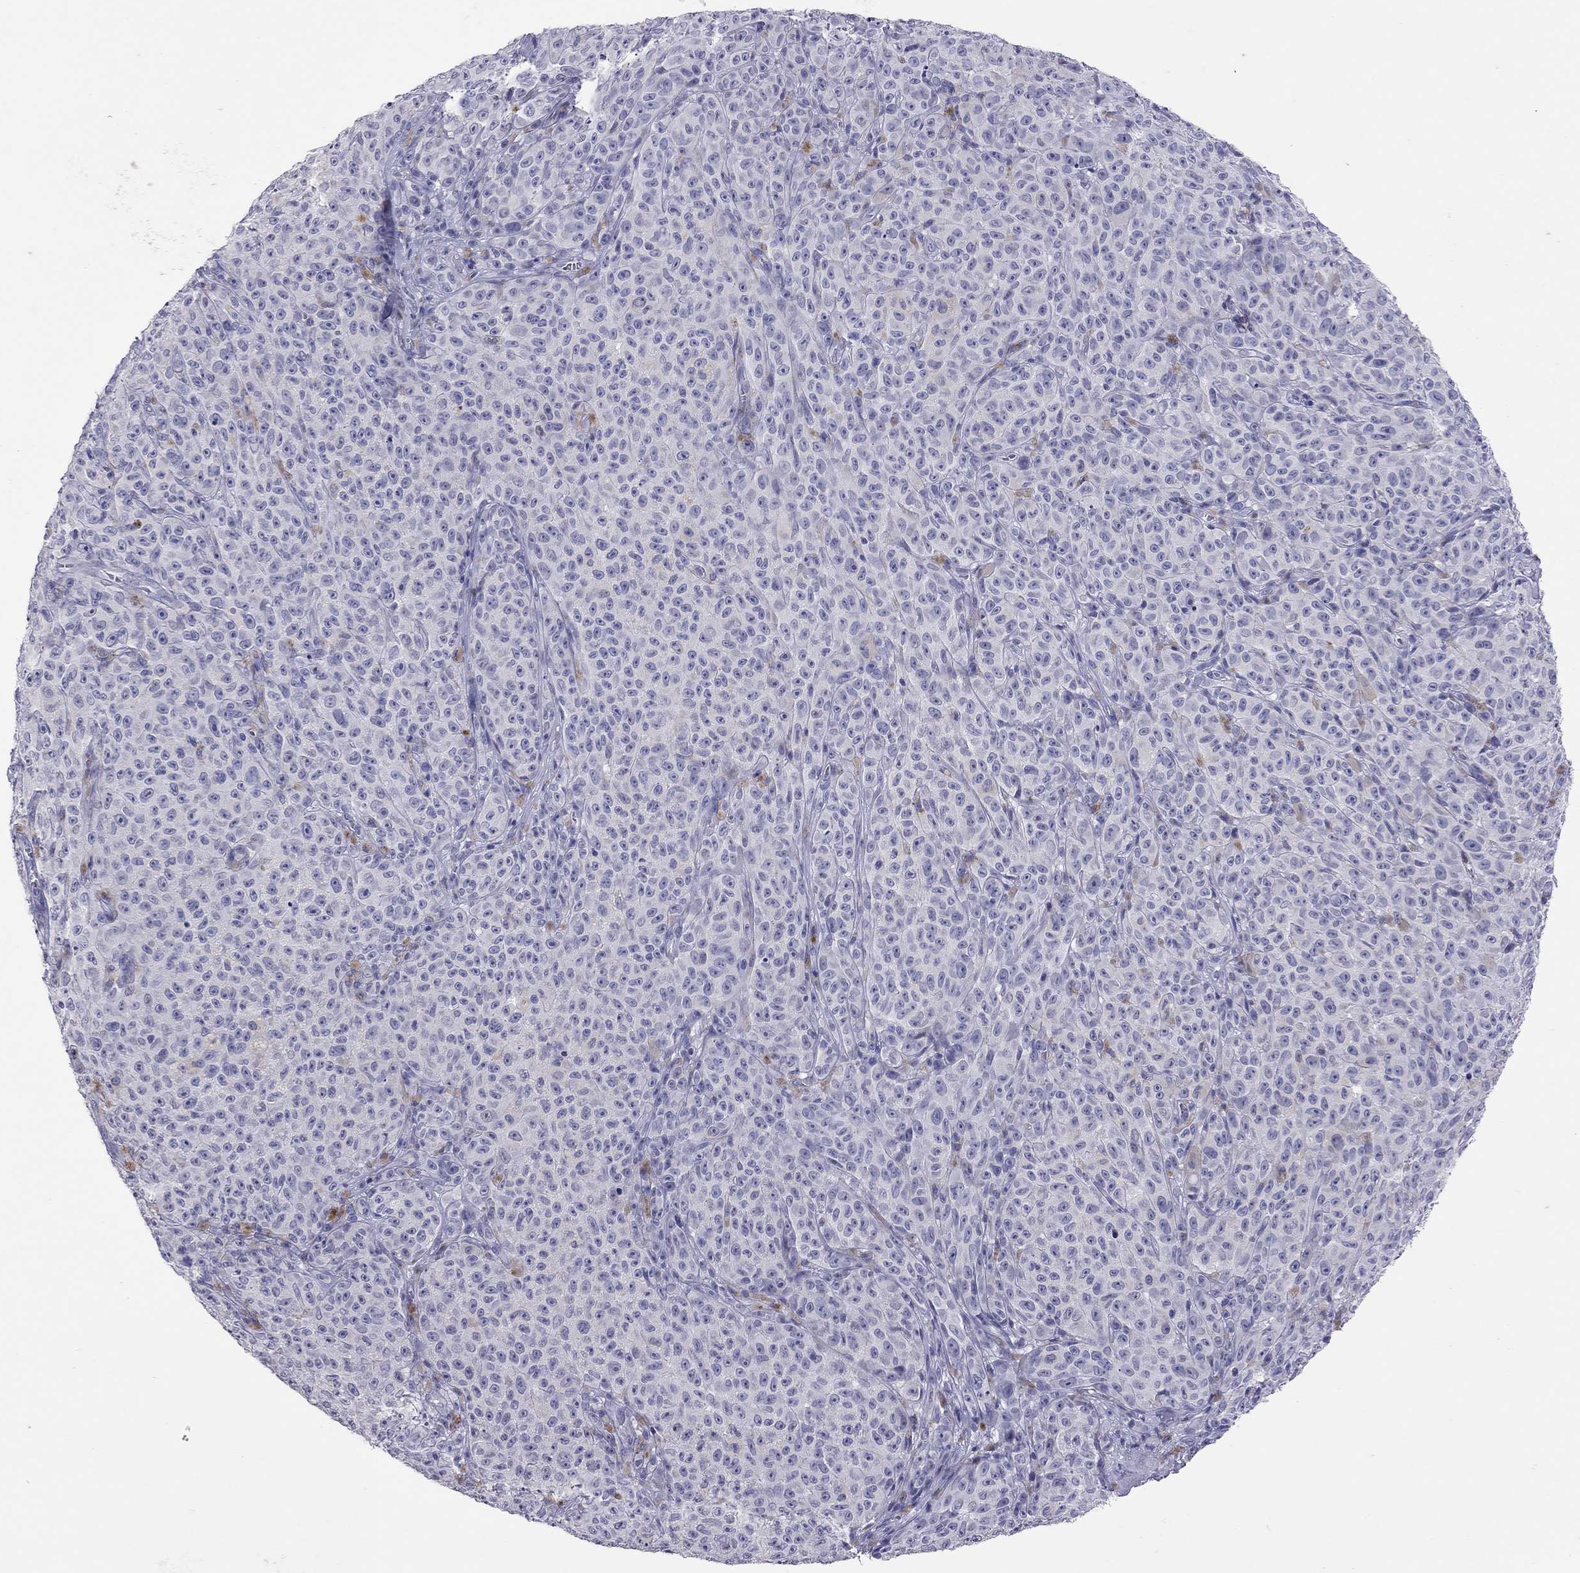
{"staining": {"intensity": "negative", "quantity": "none", "location": "none"}, "tissue": "melanoma", "cell_type": "Tumor cells", "image_type": "cancer", "snomed": [{"axis": "morphology", "description": "Malignant melanoma, NOS"}, {"axis": "topography", "description": "Skin"}], "caption": "Image shows no protein staining in tumor cells of malignant melanoma tissue. (Brightfield microscopy of DAB (3,3'-diaminobenzidine) immunohistochemistry (IHC) at high magnification).", "gene": "SLAMF1", "patient": {"sex": "female", "age": 82}}